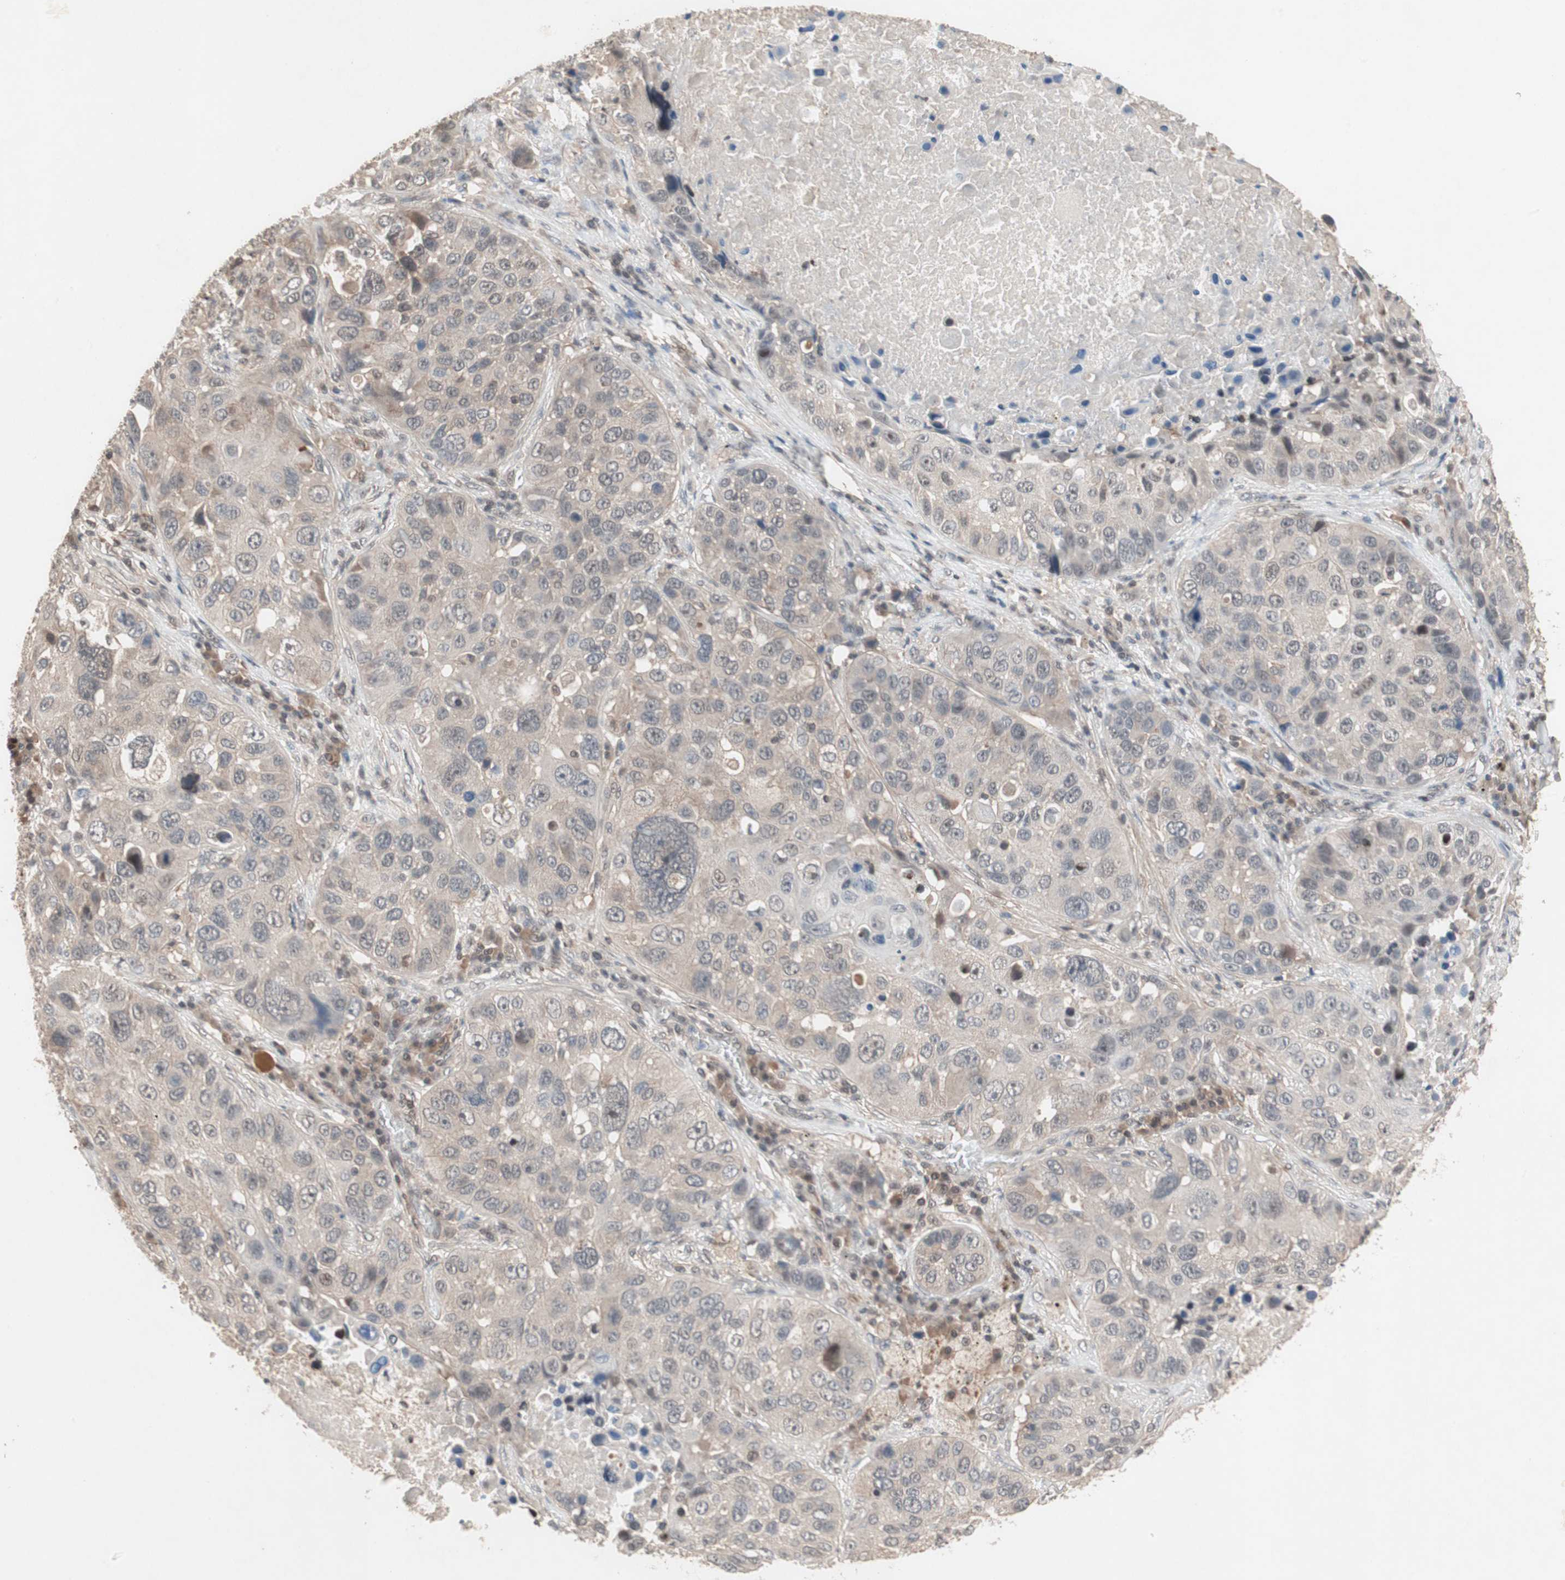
{"staining": {"intensity": "weak", "quantity": ">75%", "location": "cytoplasmic/membranous"}, "tissue": "lung cancer", "cell_type": "Tumor cells", "image_type": "cancer", "snomed": [{"axis": "morphology", "description": "Squamous cell carcinoma, NOS"}, {"axis": "topography", "description": "Lung"}], "caption": "IHC (DAB (3,3'-diaminobenzidine)) staining of squamous cell carcinoma (lung) shows weak cytoplasmic/membranous protein positivity in approximately >75% of tumor cells.", "gene": "GART", "patient": {"sex": "male", "age": 57}}